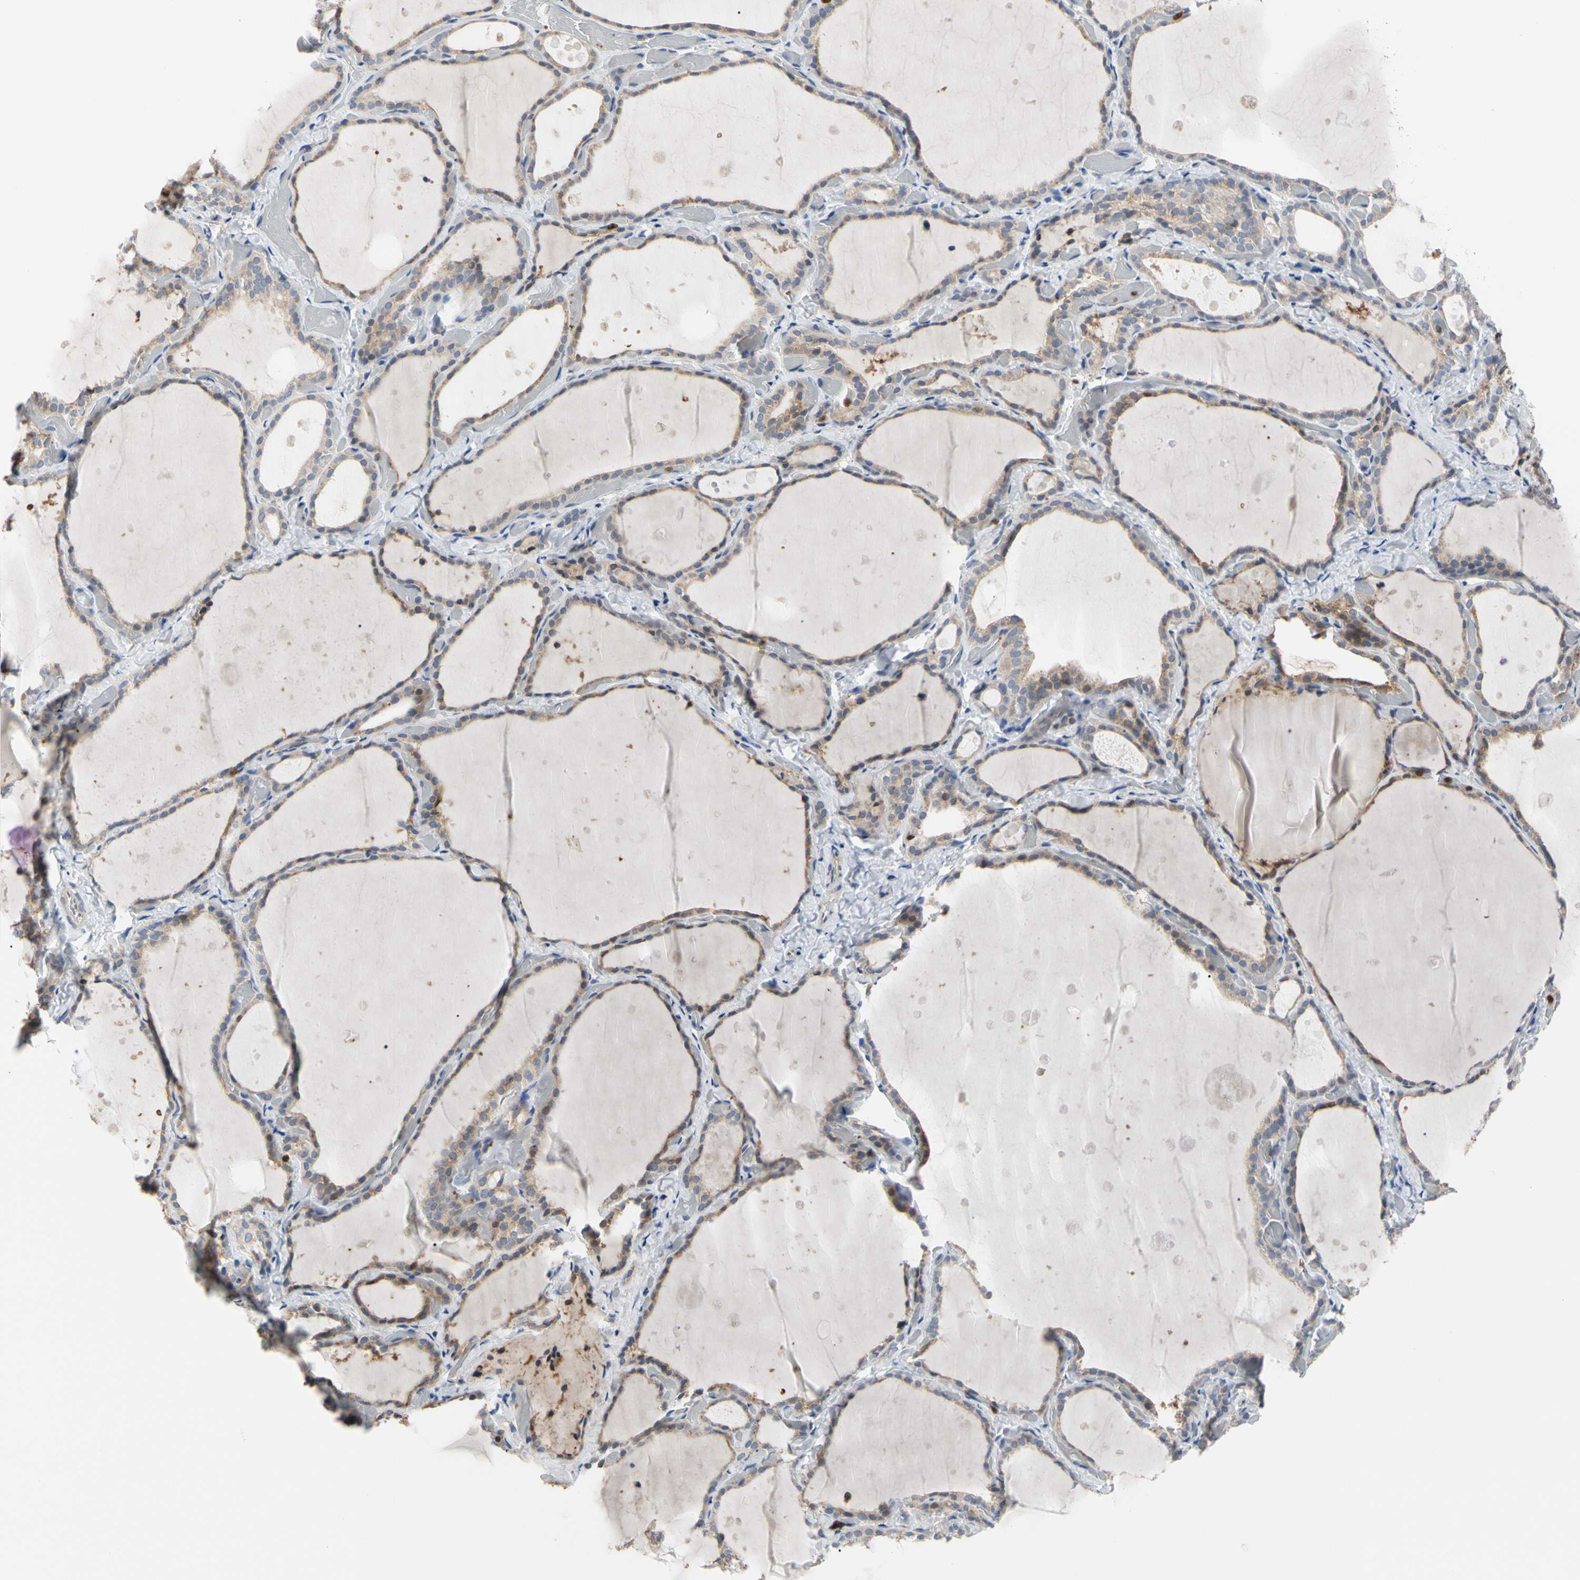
{"staining": {"intensity": "weak", "quantity": ">75%", "location": "cytoplasmic/membranous"}, "tissue": "thyroid gland", "cell_type": "Glandular cells", "image_type": "normal", "snomed": [{"axis": "morphology", "description": "Normal tissue, NOS"}, {"axis": "topography", "description": "Thyroid gland"}], "caption": "Immunohistochemistry photomicrograph of unremarkable thyroid gland stained for a protein (brown), which shows low levels of weak cytoplasmic/membranous positivity in approximately >75% of glandular cells.", "gene": "MCL1", "patient": {"sex": "female", "age": 44}}